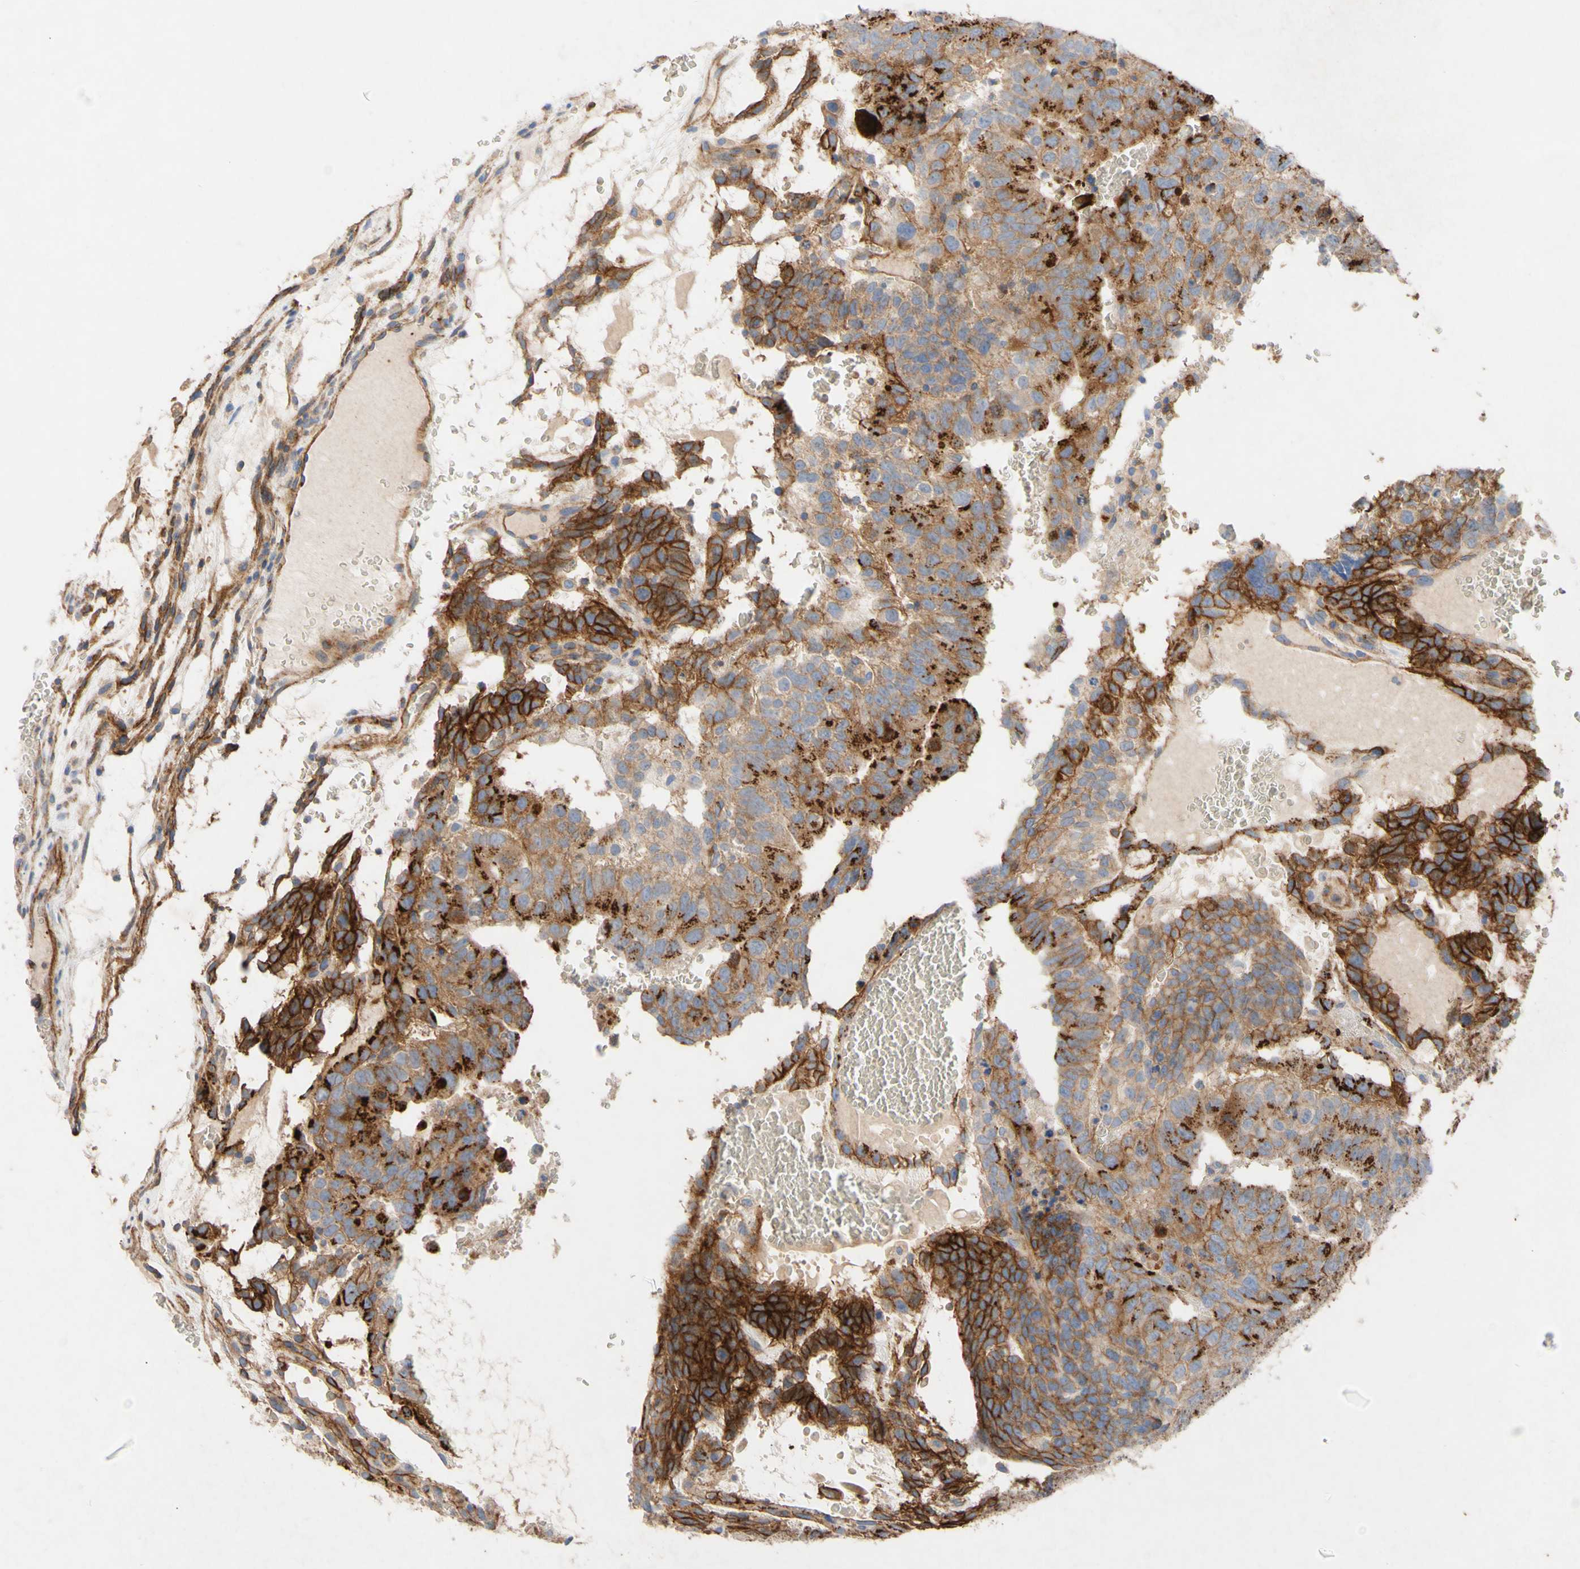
{"staining": {"intensity": "strong", "quantity": ">75%", "location": "cytoplasmic/membranous"}, "tissue": "testis cancer", "cell_type": "Tumor cells", "image_type": "cancer", "snomed": [{"axis": "morphology", "description": "Seminoma, NOS"}, {"axis": "morphology", "description": "Carcinoma, Embryonal, NOS"}, {"axis": "topography", "description": "Testis"}], "caption": "This micrograph demonstrates IHC staining of testis cancer (seminoma), with high strong cytoplasmic/membranous positivity in approximately >75% of tumor cells.", "gene": "ATP2A3", "patient": {"sex": "male", "age": 52}}